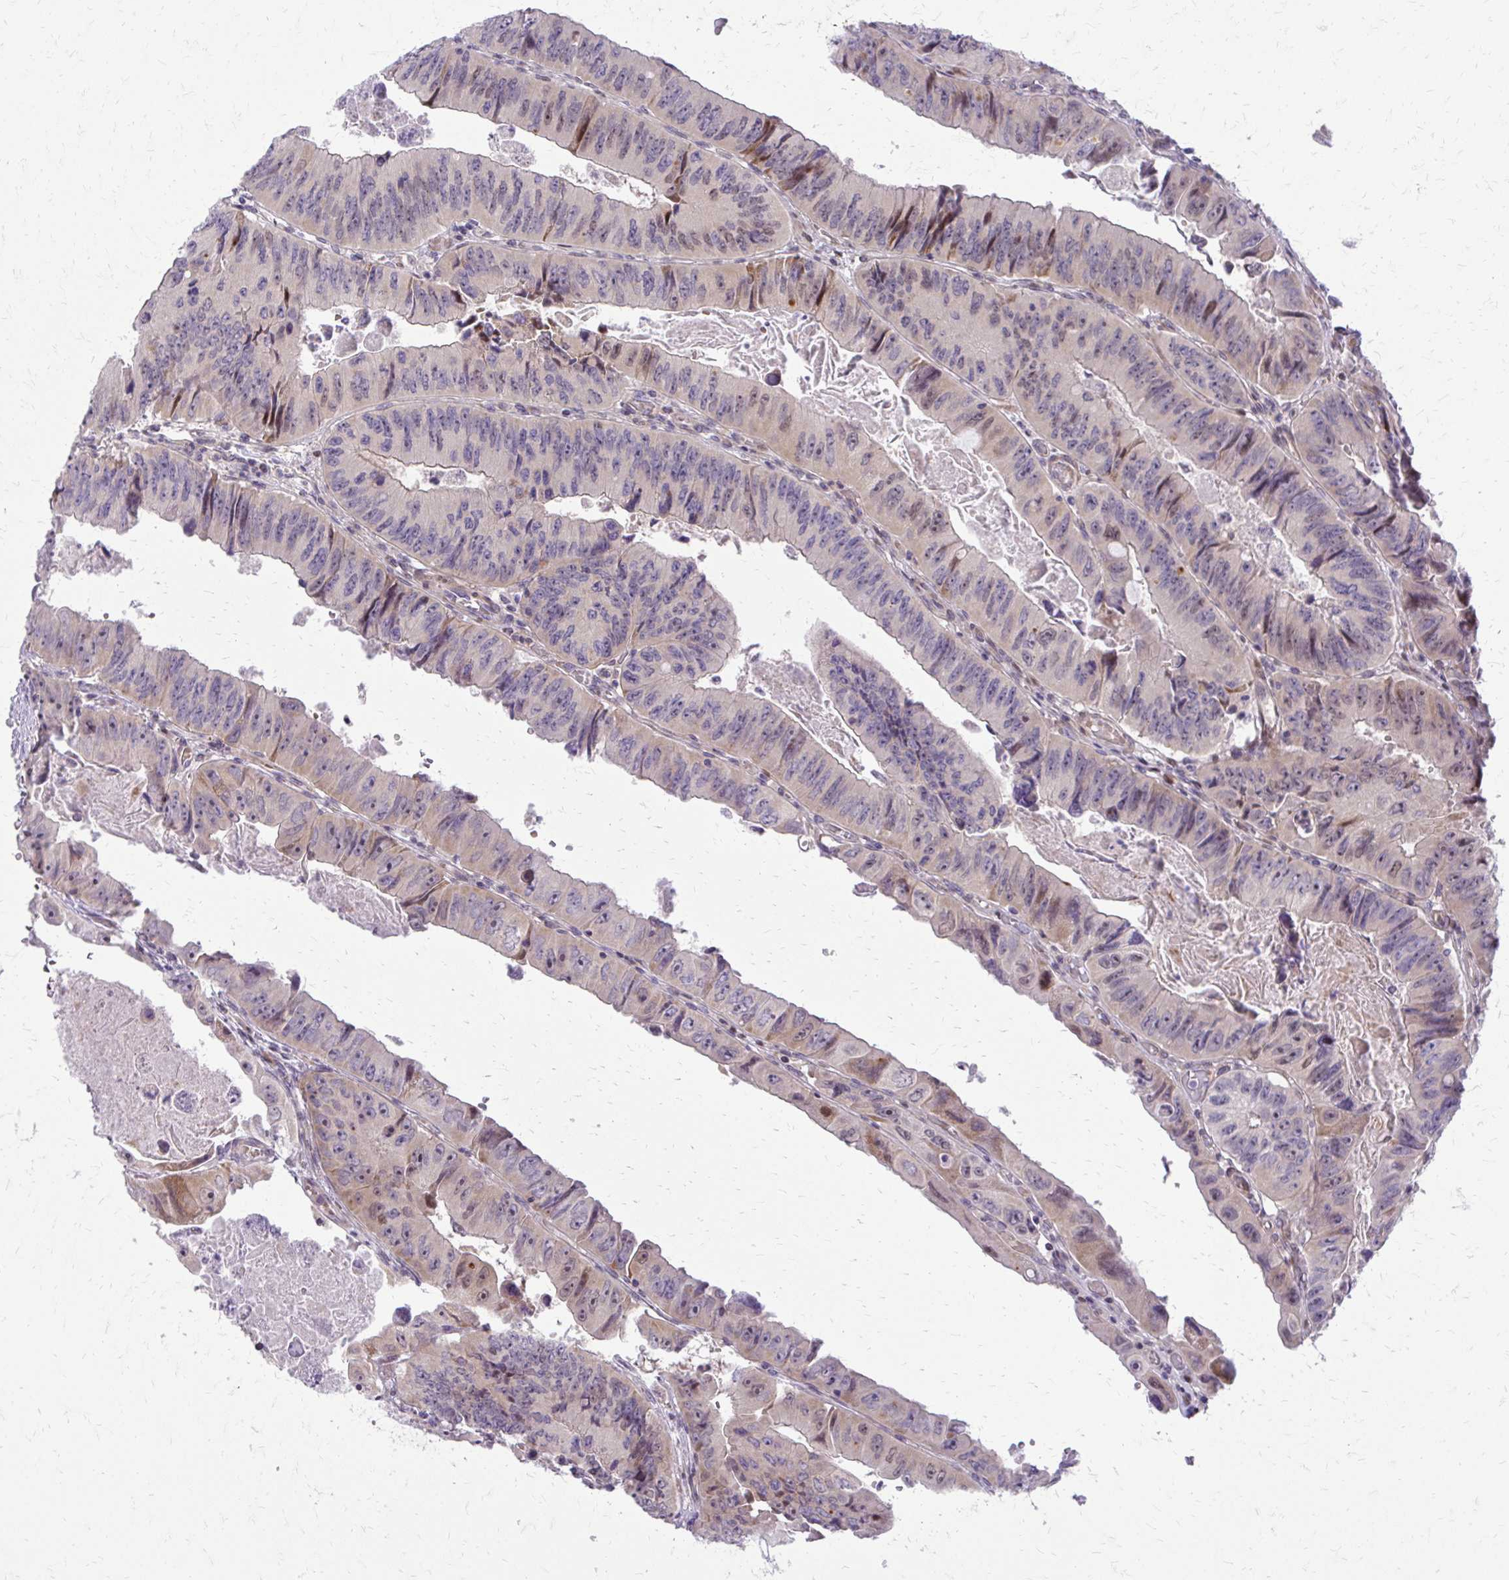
{"staining": {"intensity": "strong", "quantity": "<25%", "location": "cytoplasmic/membranous,nuclear"}, "tissue": "colorectal cancer", "cell_type": "Tumor cells", "image_type": "cancer", "snomed": [{"axis": "morphology", "description": "Adenocarcinoma, NOS"}, {"axis": "topography", "description": "Colon"}], "caption": "Adenocarcinoma (colorectal) was stained to show a protein in brown. There is medium levels of strong cytoplasmic/membranous and nuclear staining in approximately <25% of tumor cells.", "gene": "PPDPFL", "patient": {"sex": "female", "age": 84}}